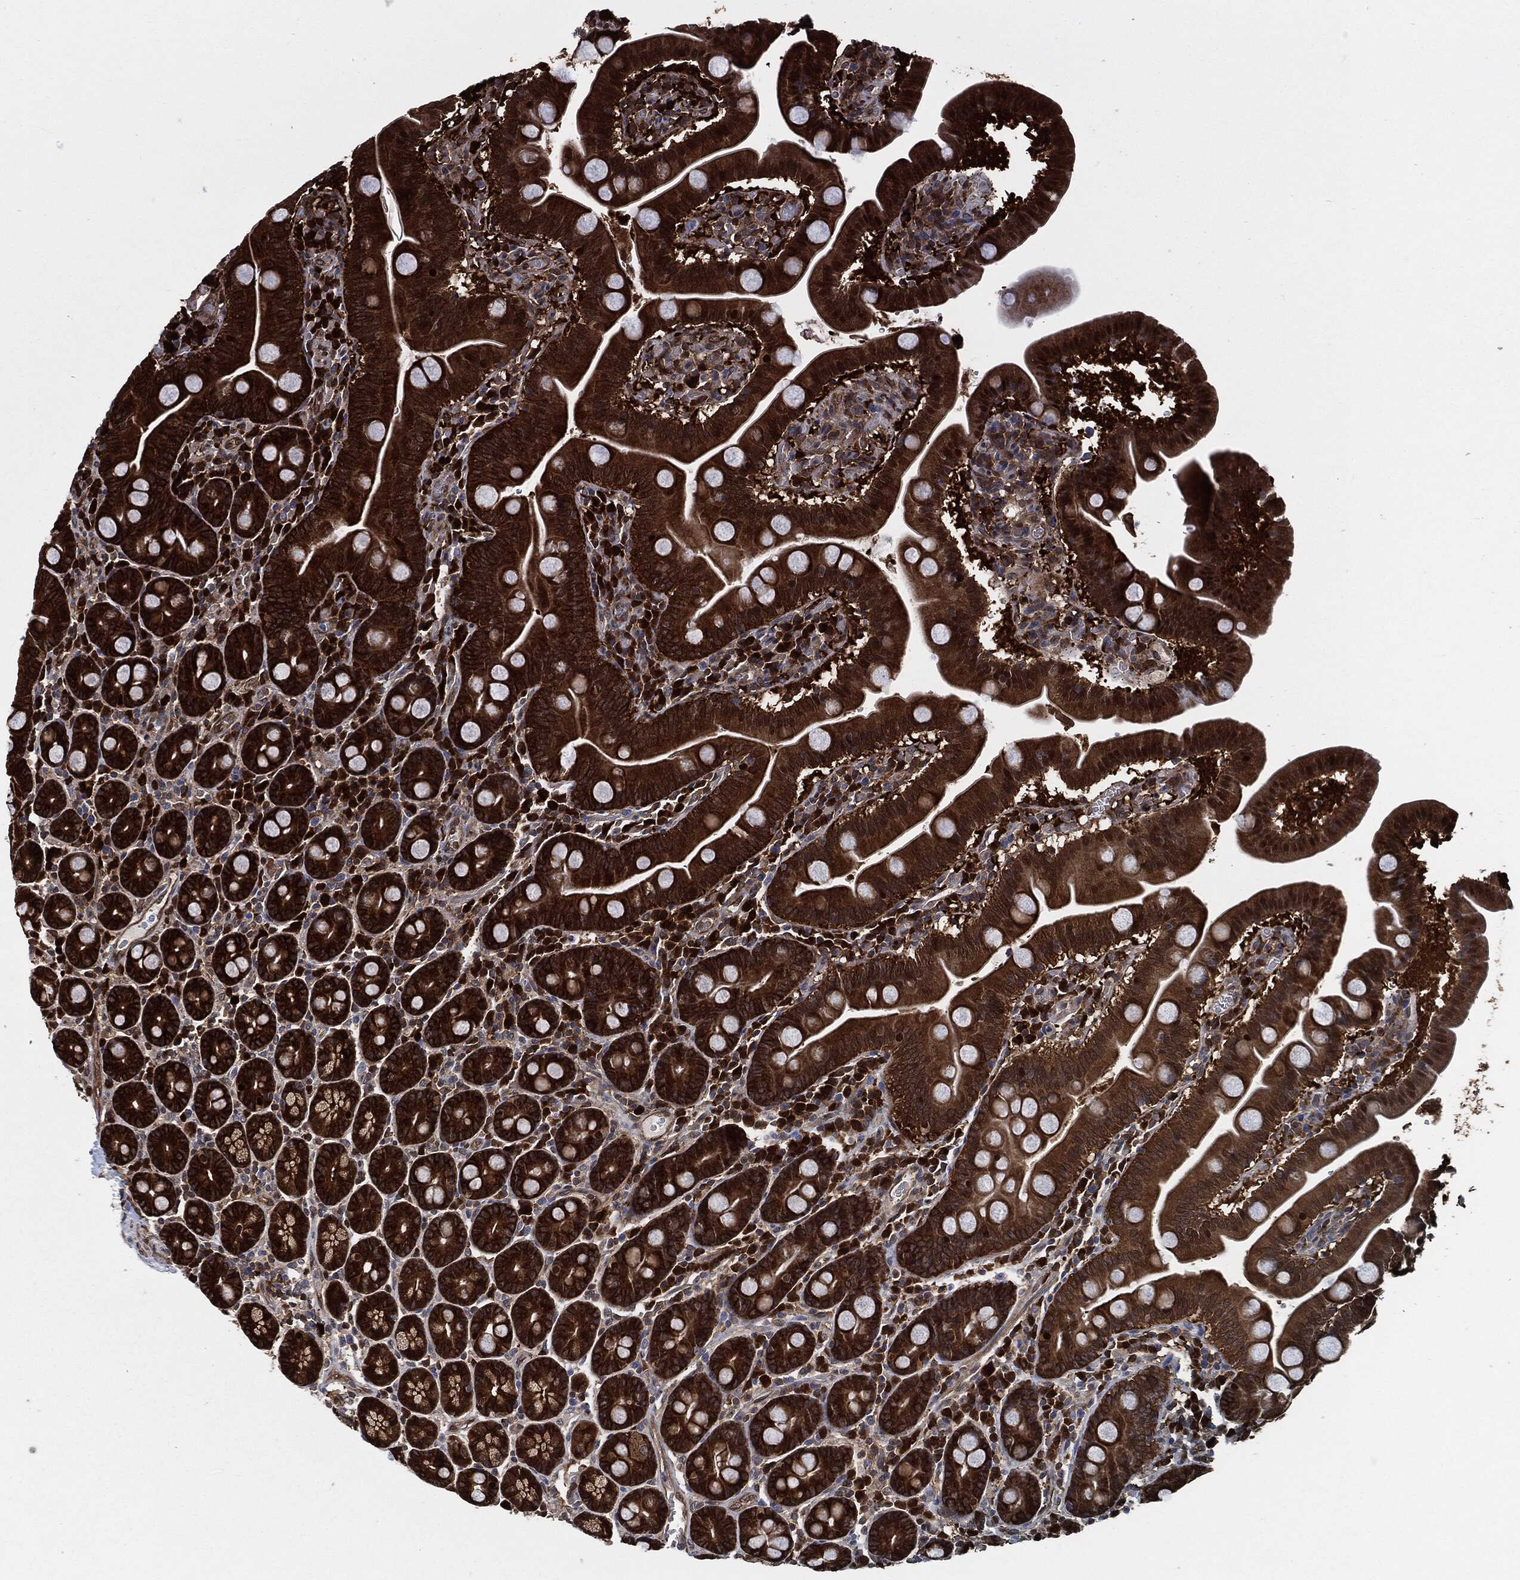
{"staining": {"intensity": "strong", "quantity": ">75%", "location": "cytoplasmic/membranous"}, "tissue": "duodenum", "cell_type": "Glandular cells", "image_type": "normal", "snomed": [{"axis": "morphology", "description": "Normal tissue, NOS"}, {"axis": "topography", "description": "Duodenum"}], "caption": "Strong cytoplasmic/membranous staining is seen in approximately >75% of glandular cells in benign duodenum. (Stains: DAB (3,3'-diaminobenzidine) in brown, nuclei in blue, Microscopy: brightfield microscopy at high magnification).", "gene": "PRDX2", "patient": {"sex": "male", "age": 59}}